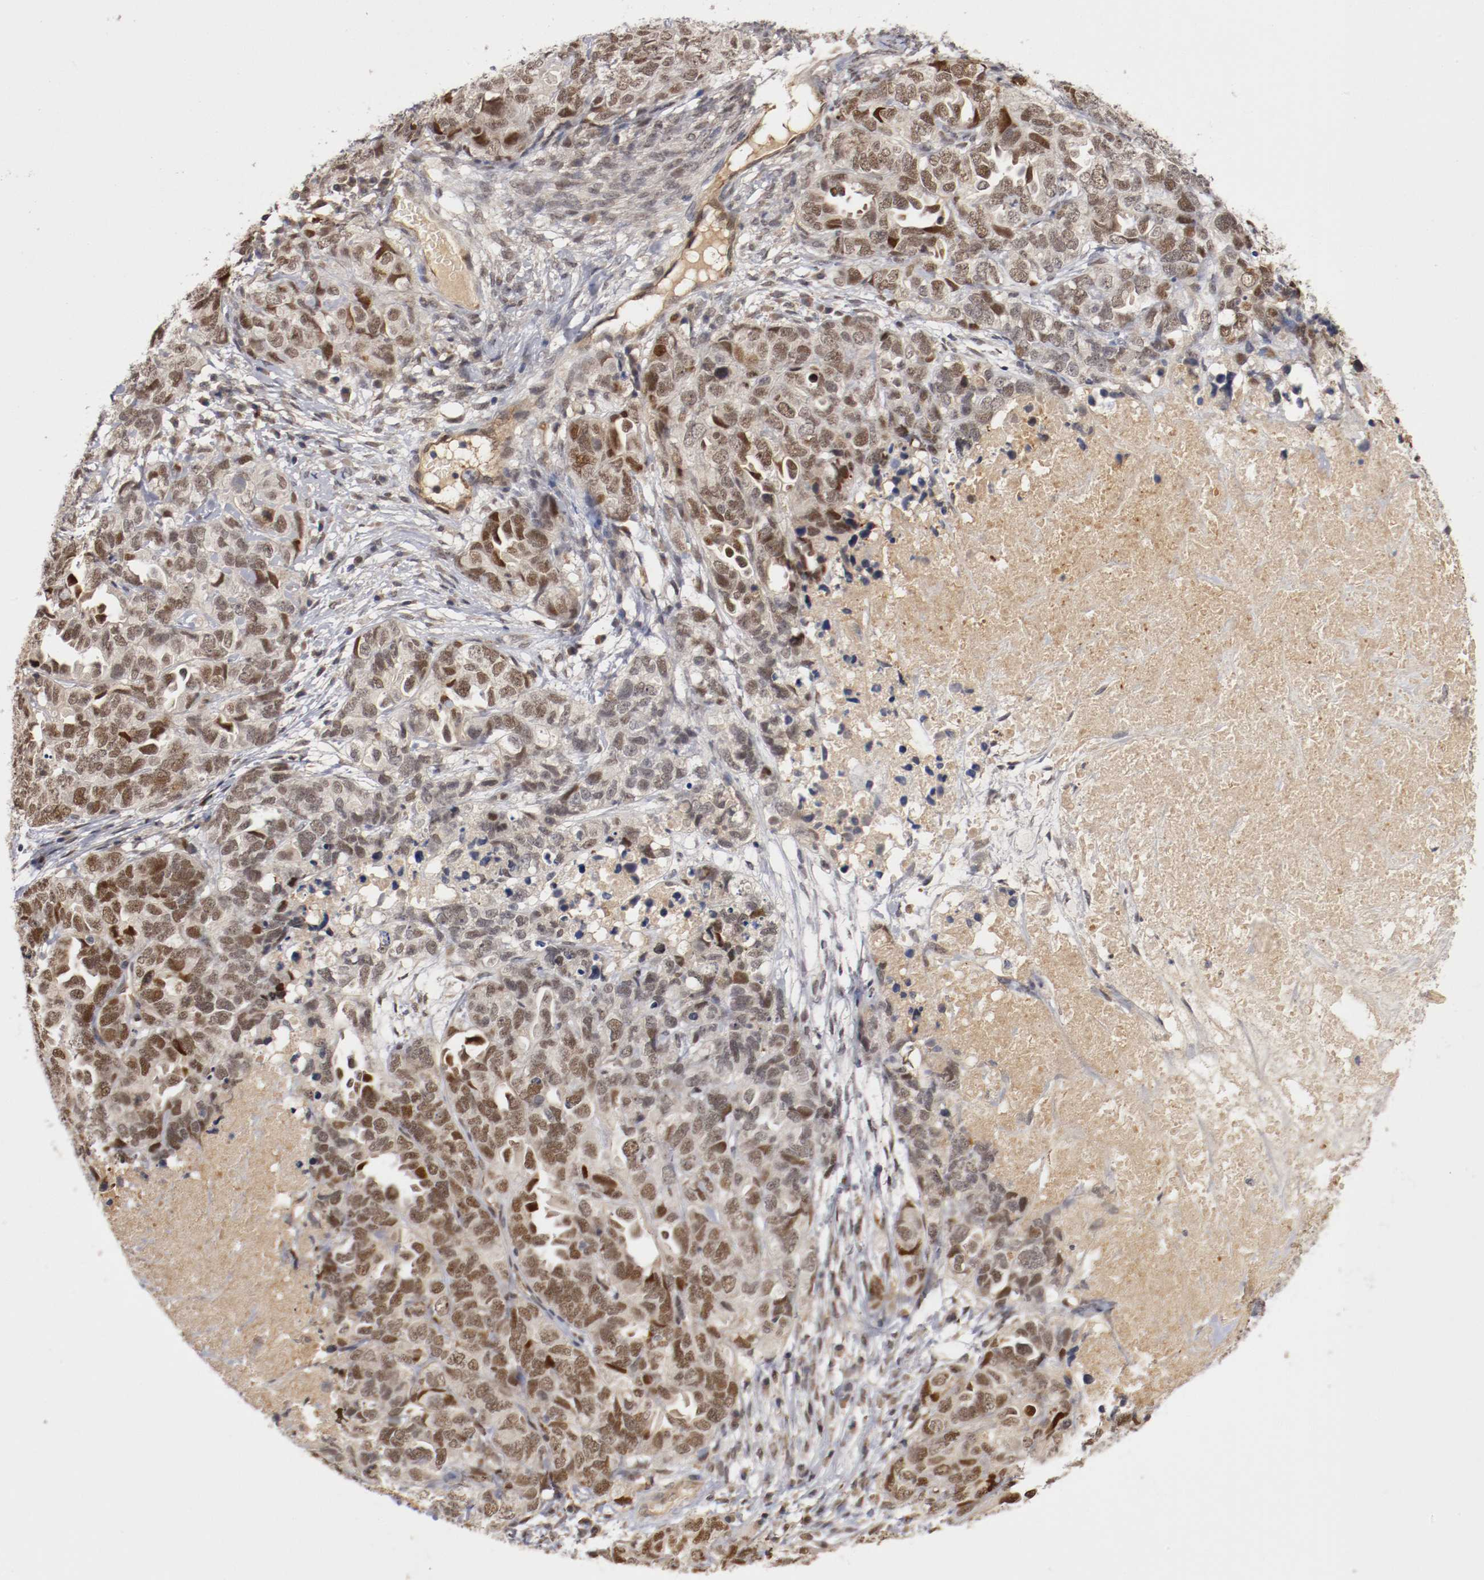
{"staining": {"intensity": "moderate", "quantity": "25%-75%", "location": "nuclear"}, "tissue": "ovarian cancer", "cell_type": "Tumor cells", "image_type": "cancer", "snomed": [{"axis": "morphology", "description": "Cystadenocarcinoma, serous, NOS"}, {"axis": "topography", "description": "Ovary"}], "caption": "Tumor cells exhibit medium levels of moderate nuclear positivity in about 25%-75% of cells in human serous cystadenocarcinoma (ovarian).", "gene": "DNMT3B", "patient": {"sex": "female", "age": 82}}